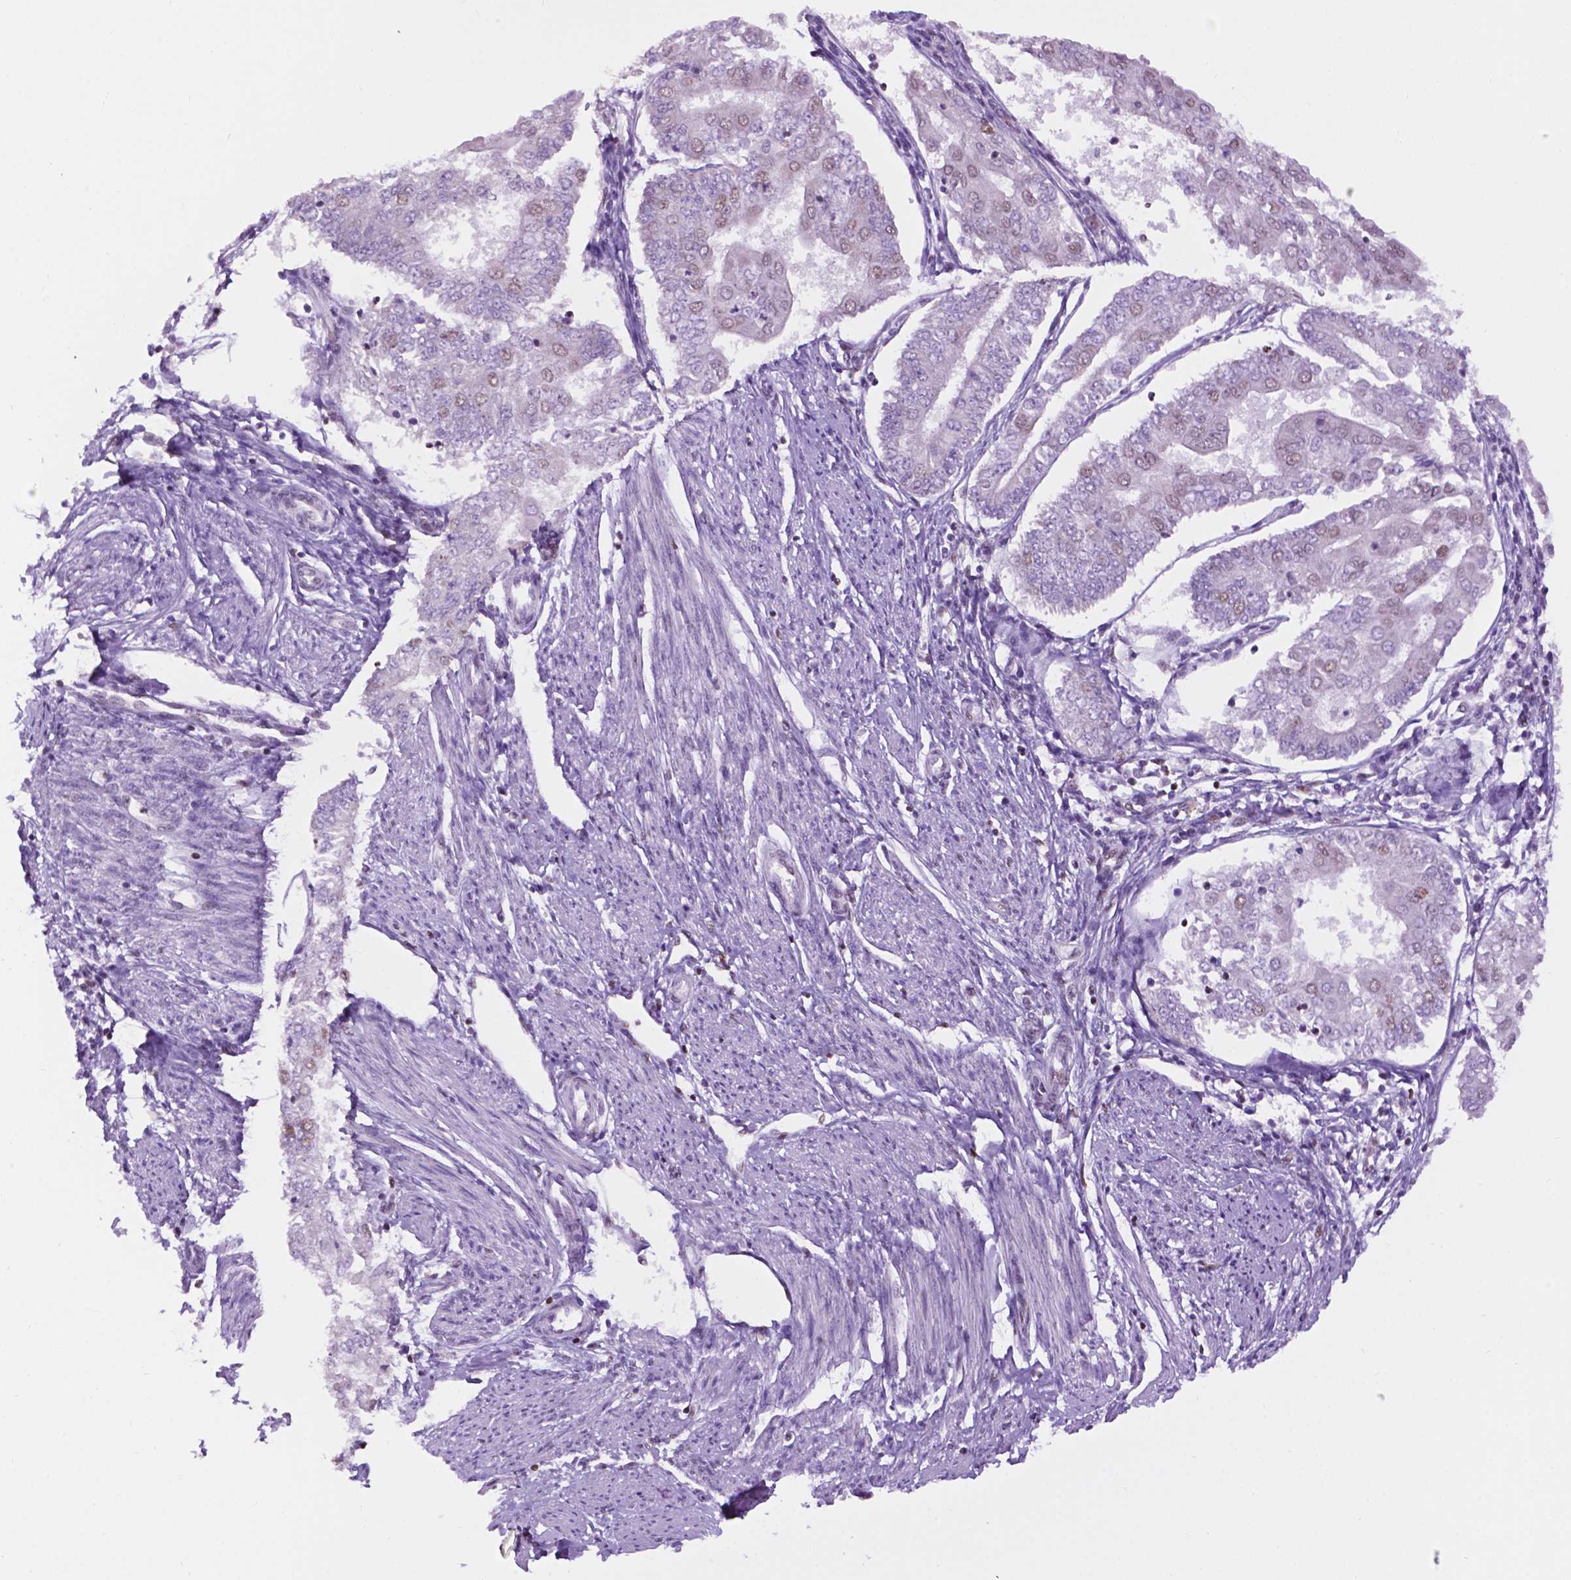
{"staining": {"intensity": "weak", "quantity": "<25%", "location": "nuclear"}, "tissue": "endometrial cancer", "cell_type": "Tumor cells", "image_type": "cancer", "snomed": [{"axis": "morphology", "description": "Adenocarcinoma, NOS"}, {"axis": "topography", "description": "Endometrium"}], "caption": "Tumor cells are negative for protein expression in human endometrial adenocarcinoma.", "gene": "COL23A1", "patient": {"sex": "female", "age": 68}}